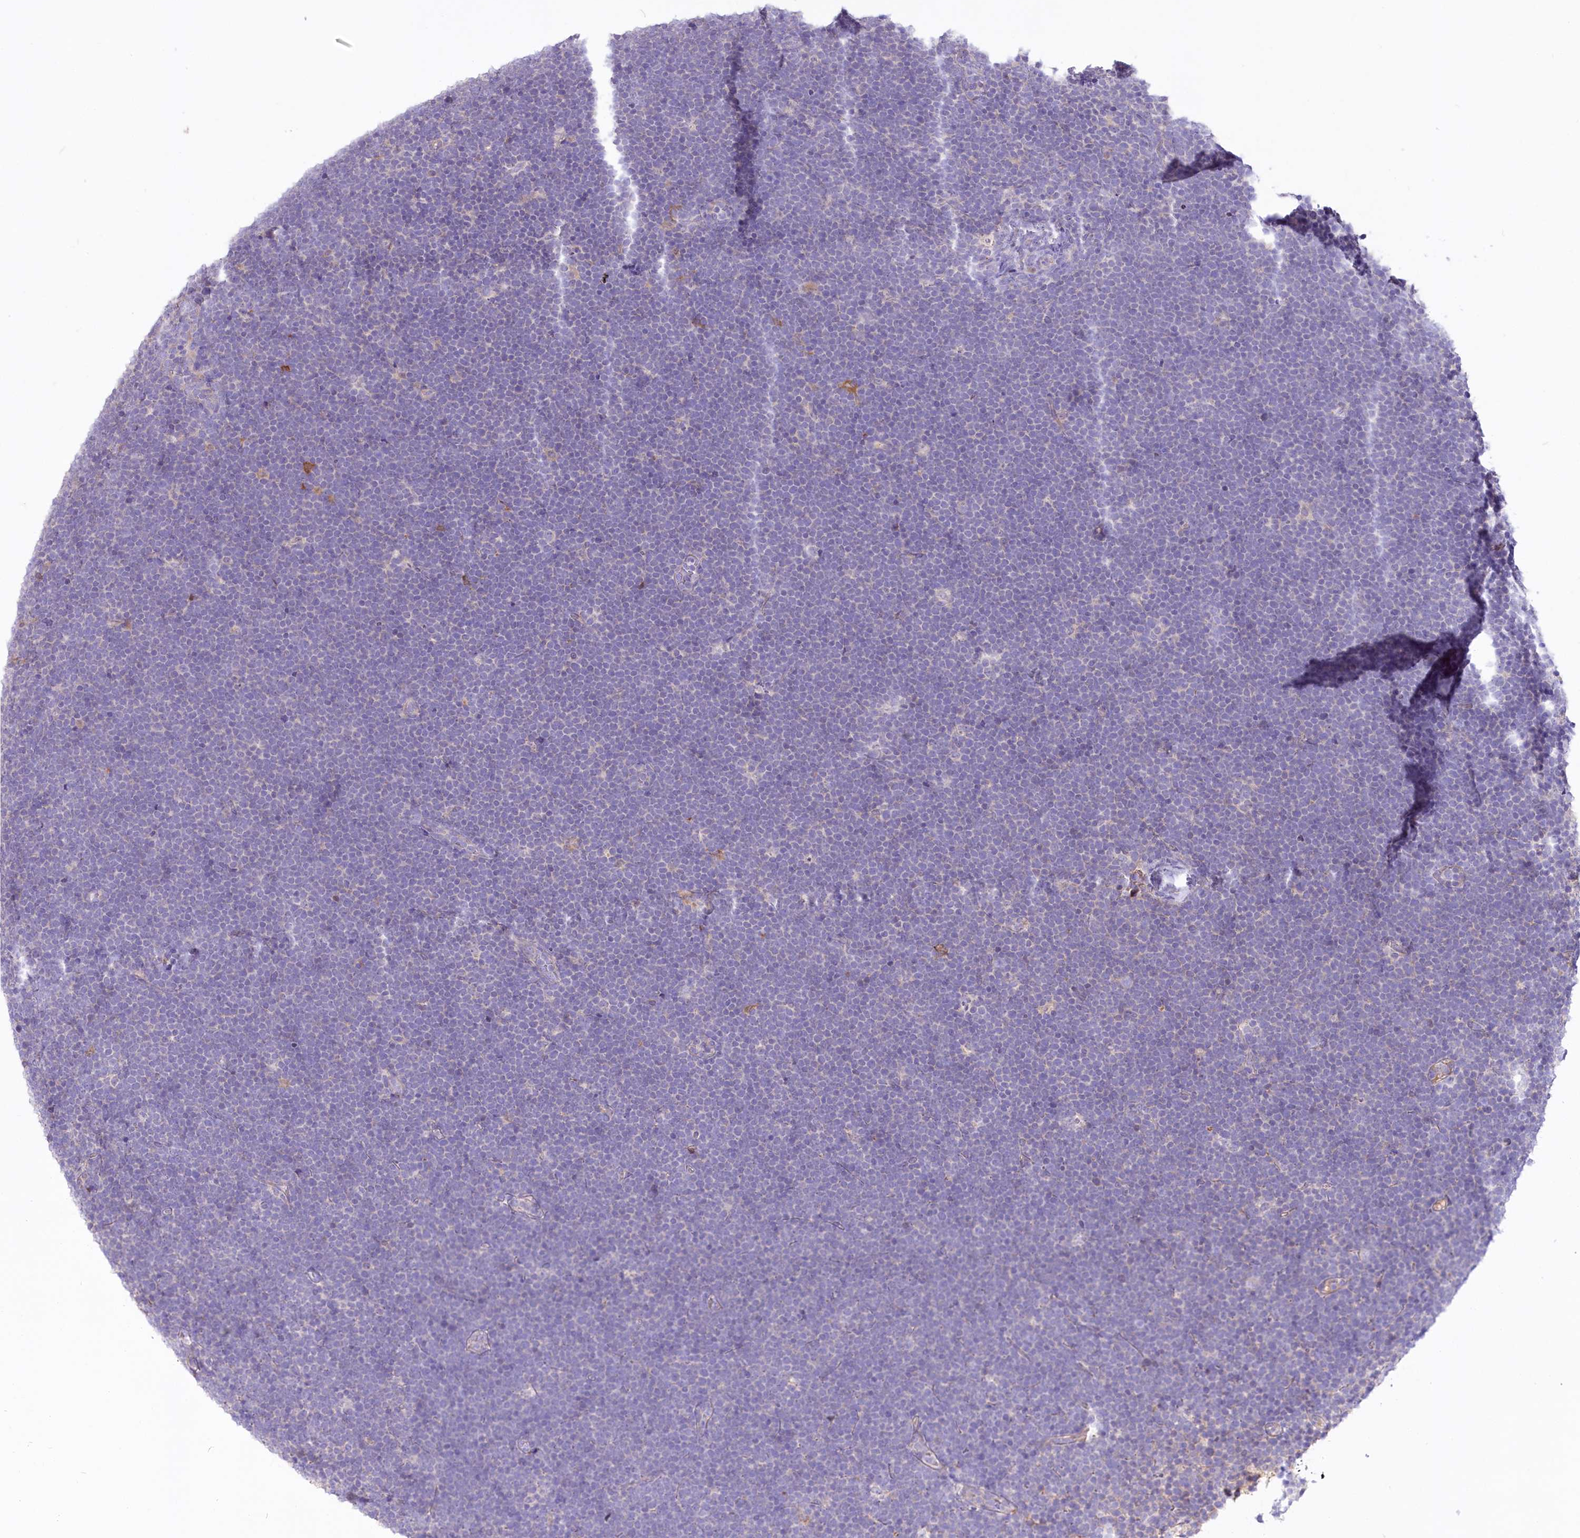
{"staining": {"intensity": "negative", "quantity": "none", "location": "none"}, "tissue": "lymphoma", "cell_type": "Tumor cells", "image_type": "cancer", "snomed": [{"axis": "morphology", "description": "Malignant lymphoma, non-Hodgkin's type, High grade"}, {"axis": "topography", "description": "Lymph node"}], "caption": "There is no significant expression in tumor cells of lymphoma.", "gene": "PBLD", "patient": {"sex": "male", "age": 13}}